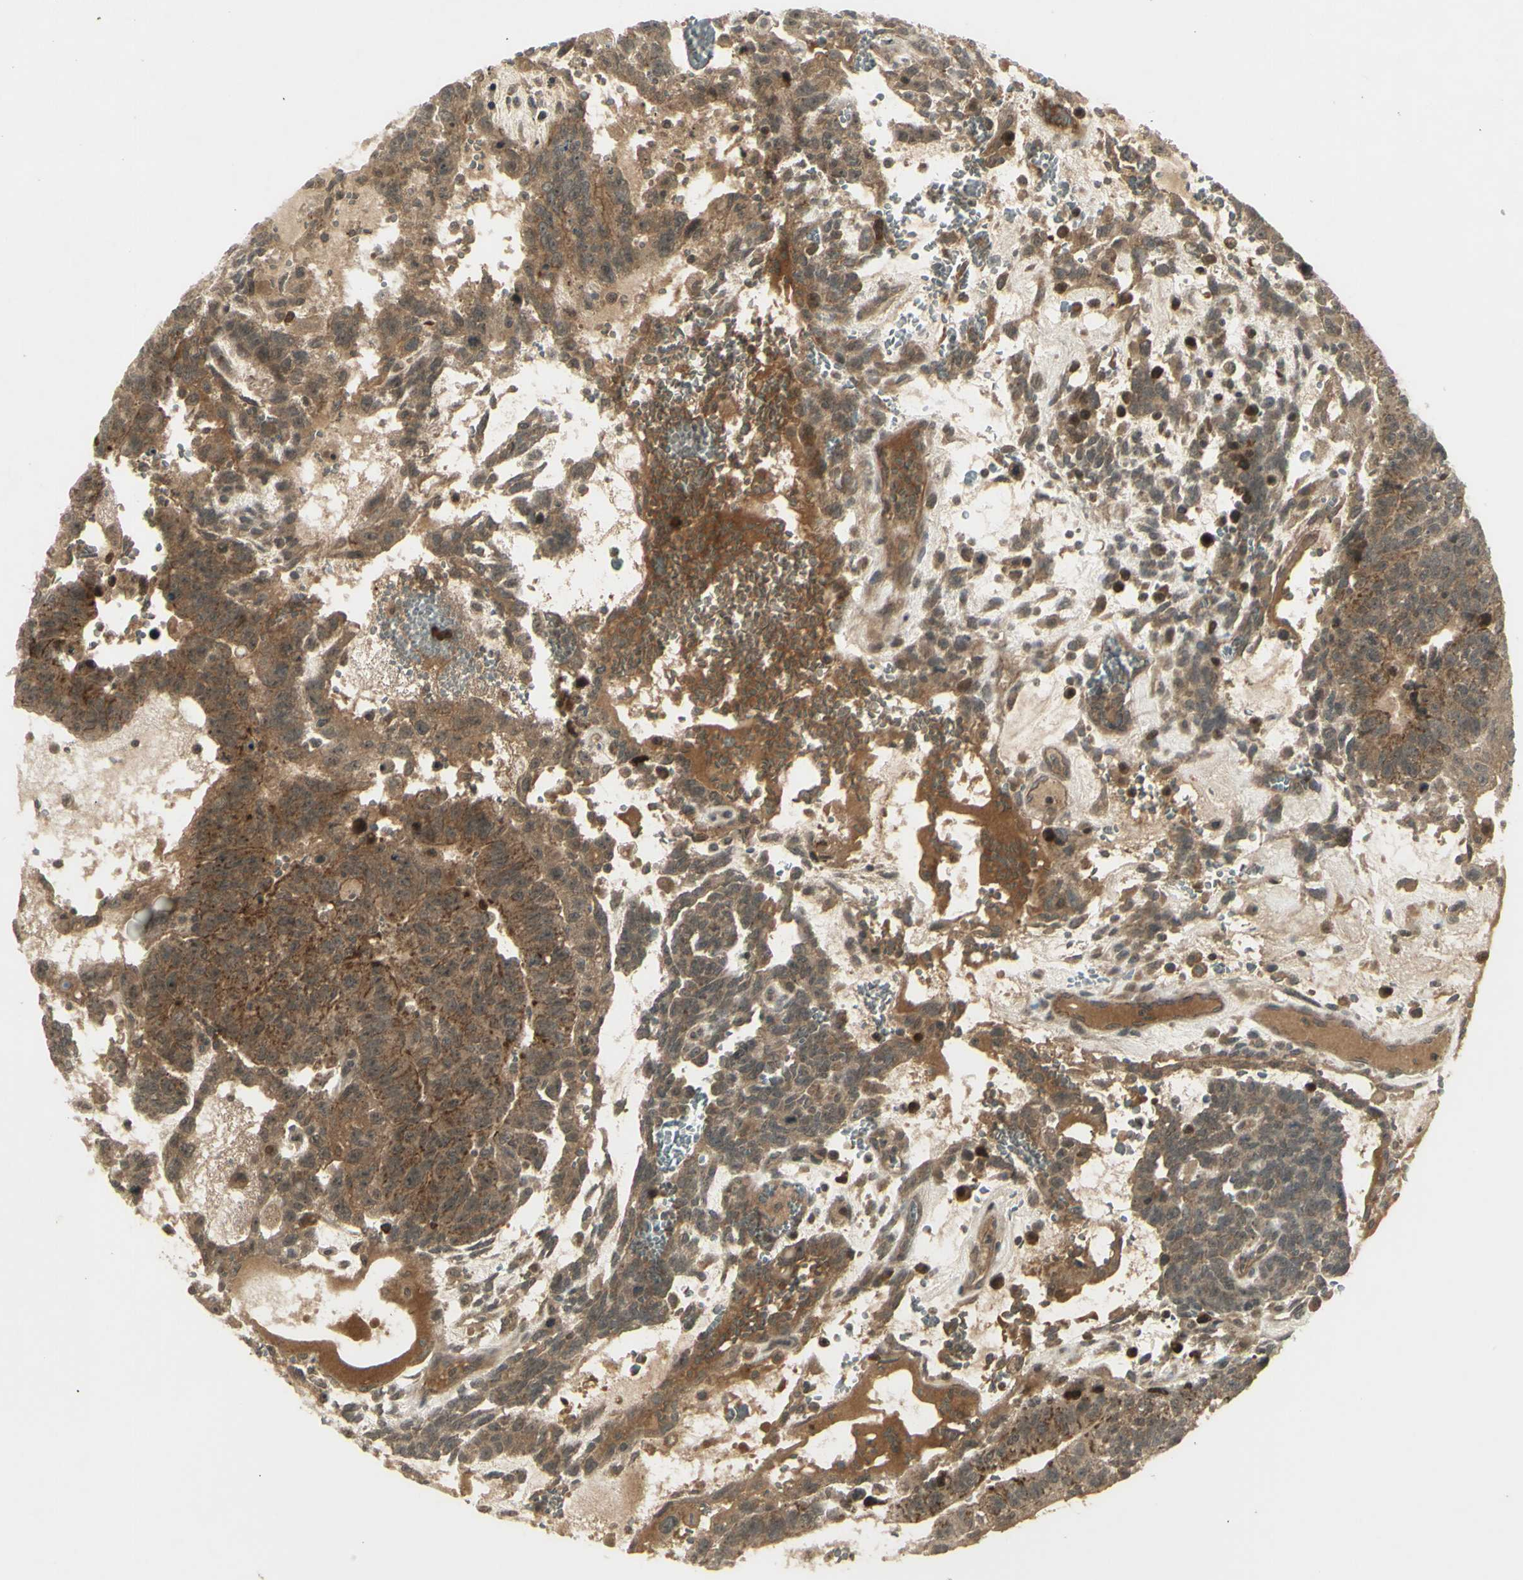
{"staining": {"intensity": "moderate", "quantity": ">75%", "location": "cytoplasmic/membranous"}, "tissue": "testis cancer", "cell_type": "Tumor cells", "image_type": "cancer", "snomed": [{"axis": "morphology", "description": "Seminoma, NOS"}, {"axis": "morphology", "description": "Carcinoma, Embryonal, NOS"}, {"axis": "topography", "description": "Testis"}], "caption": "Protein expression analysis of human testis seminoma reveals moderate cytoplasmic/membranous staining in about >75% of tumor cells.", "gene": "BLNK", "patient": {"sex": "male", "age": 52}}